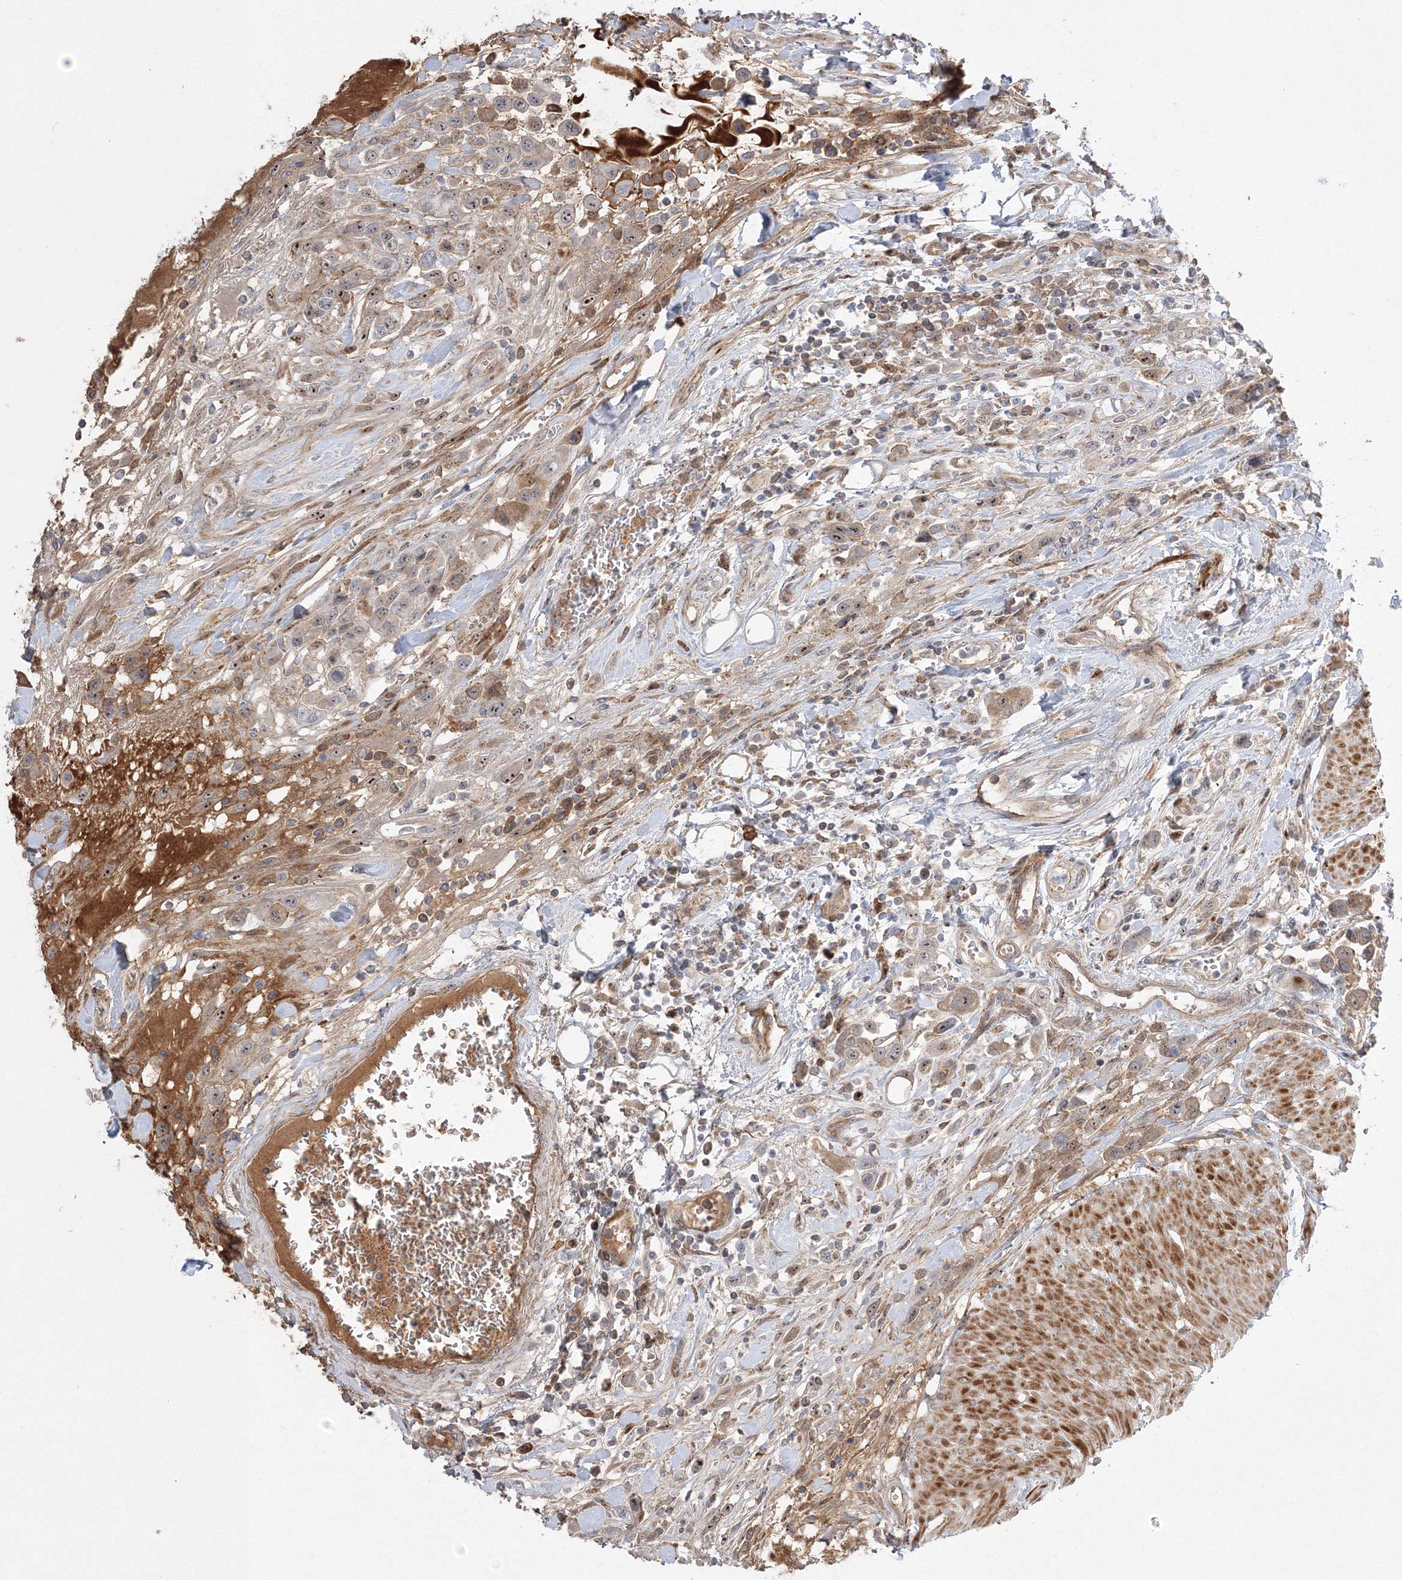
{"staining": {"intensity": "moderate", "quantity": ">75%", "location": "cytoplasmic/membranous,nuclear"}, "tissue": "urothelial cancer", "cell_type": "Tumor cells", "image_type": "cancer", "snomed": [{"axis": "morphology", "description": "Urothelial carcinoma, High grade"}, {"axis": "topography", "description": "Urinary bladder"}], "caption": "Human urothelial cancer stained for a protein (brown) displays moderate cytoplasmic/membranous and nuclear positive expression in approximately >75% of tumor cells.", "gene": "NPM3", "patient": {"sex": "male", "age": 50}}